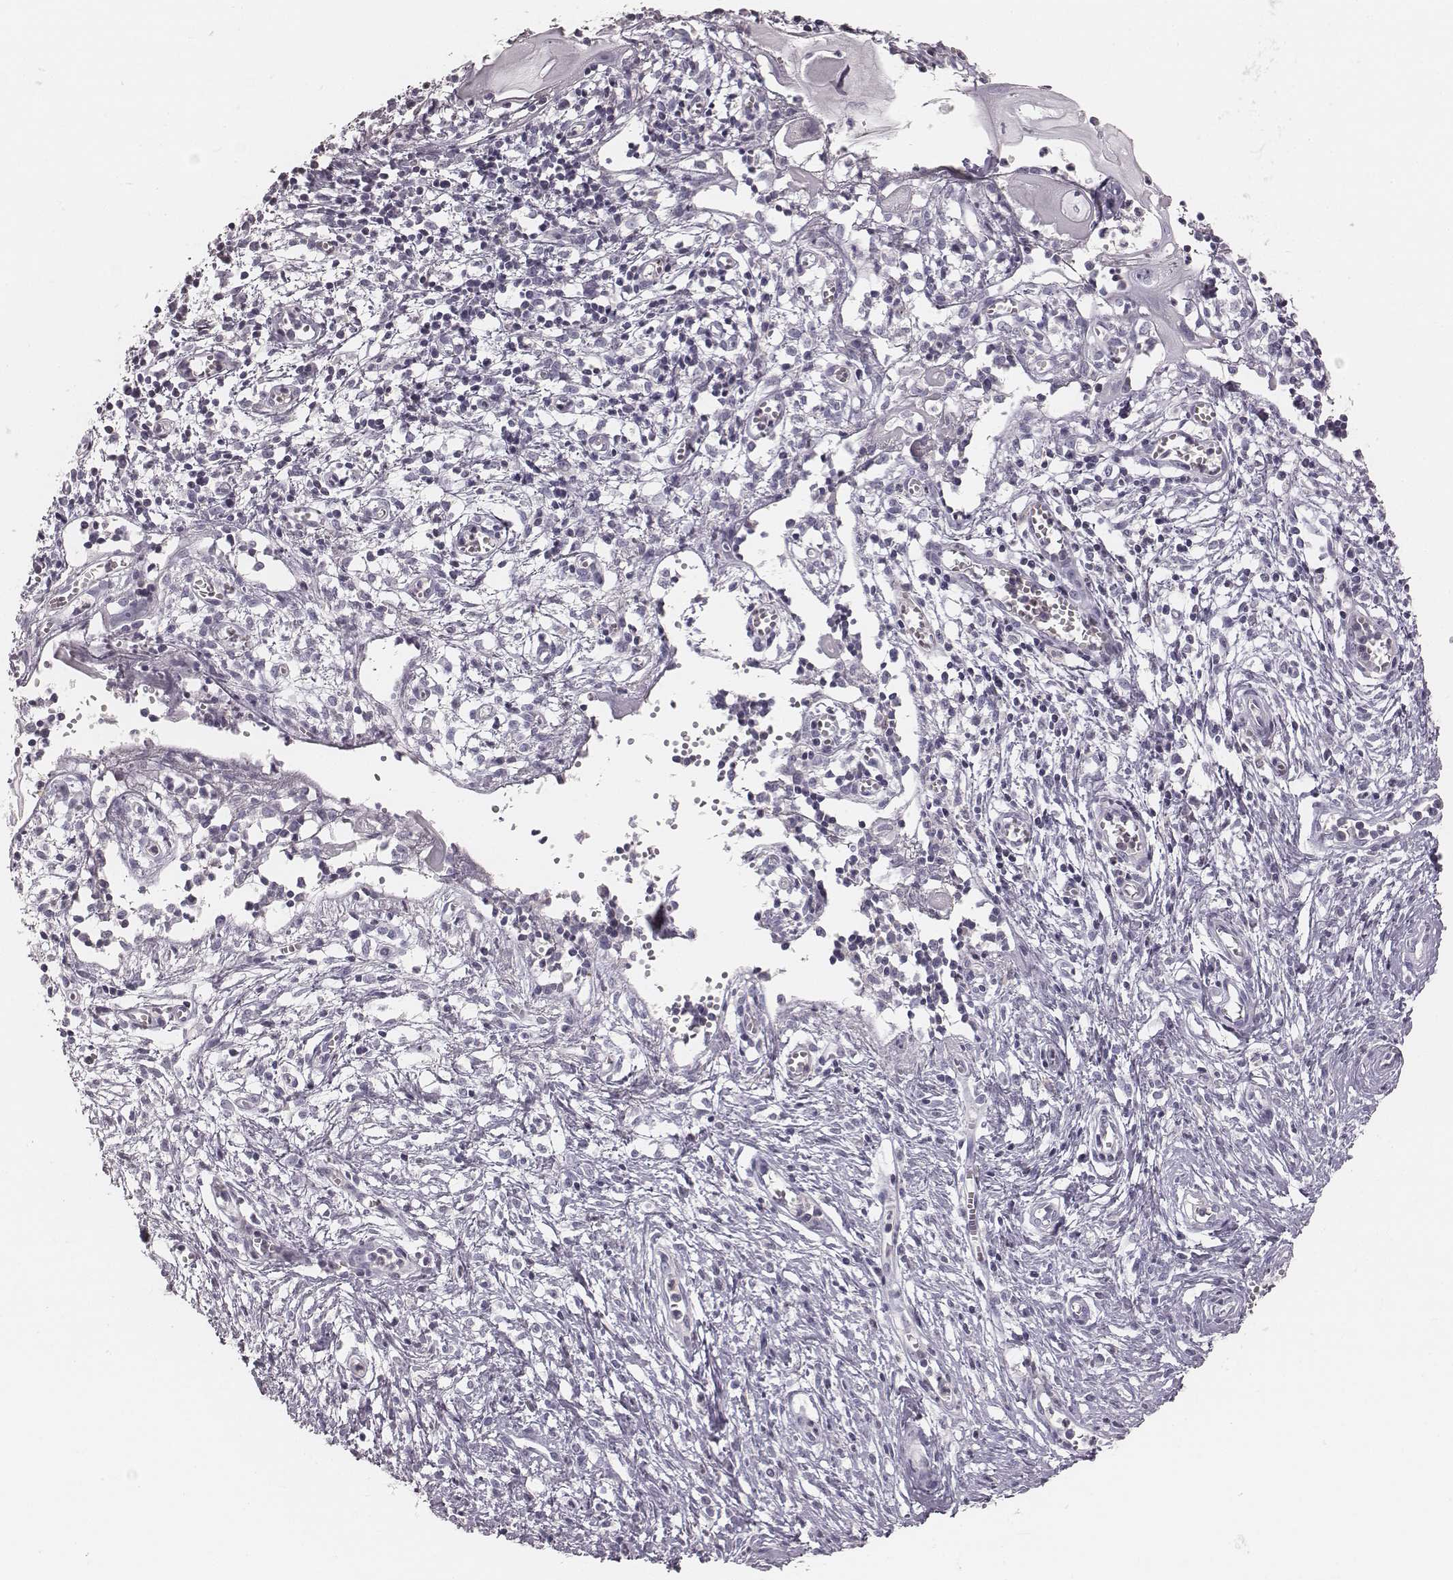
{"staining": {"intensity": "negative", "quantity": "none", "location": "none"}, "tissue": "cervical cancer", "cell_type": "Tumor cells", "image_type": "cancer", "snomed": [{"axis": "morphology", "description": "Squamous cell carcinoma, NOS"}, {"axis": "topography", "description": "Cervix"}], "caption": "Image shows no significant protein positivity in tumor cells of cervical cancer (squamous cell carcinoma).", "gene": "ZNF365", "patient": {"sex": "female", "age": 30}}